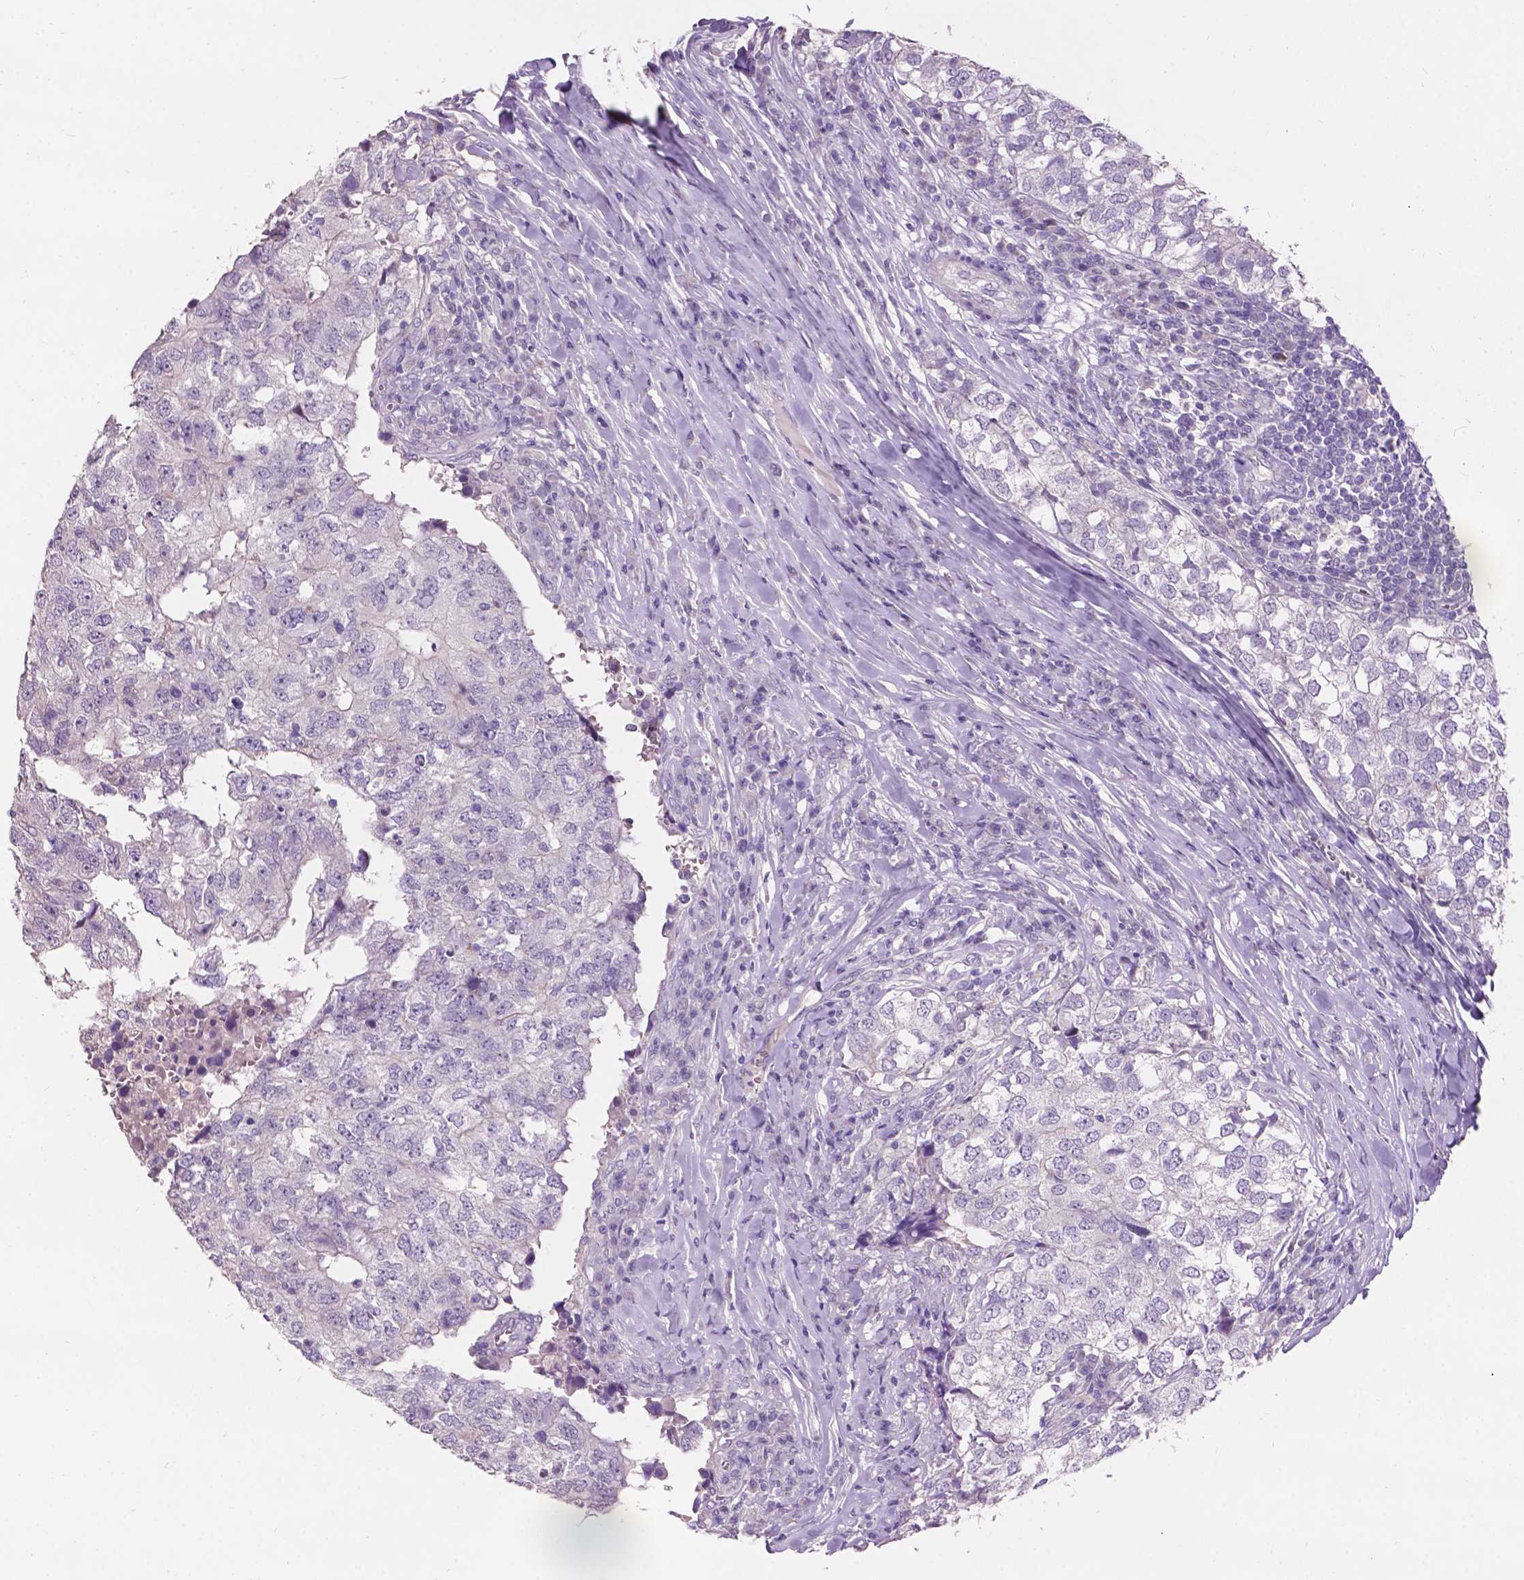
{"staining": {"intensity": "negative", "quantity": "none", "location": "none"}, "tissue": "breast cancer", "cell_type": "Tumor cells", "image_type": "cancer", "snomed": [{"axis": "morphology", "description": "Duct carcinoma"}, {"axis": "topography", "description": "Breast"}], "caption": "This histopathology image is of breast cancer stained with immunohistochemistry (IHC) to label a protein in brown with the nuclei are counter-stained blue. There is no staining in tumor cells. (Stains: DAB (3,3'-diaminobenzidine) immunohistochemistry with hematoxylin counter stain, Microscopy: brightfield microscopy at high magnification).", "gene": "PLSCR1", "patient": {"sex": "female", "age": 30}}